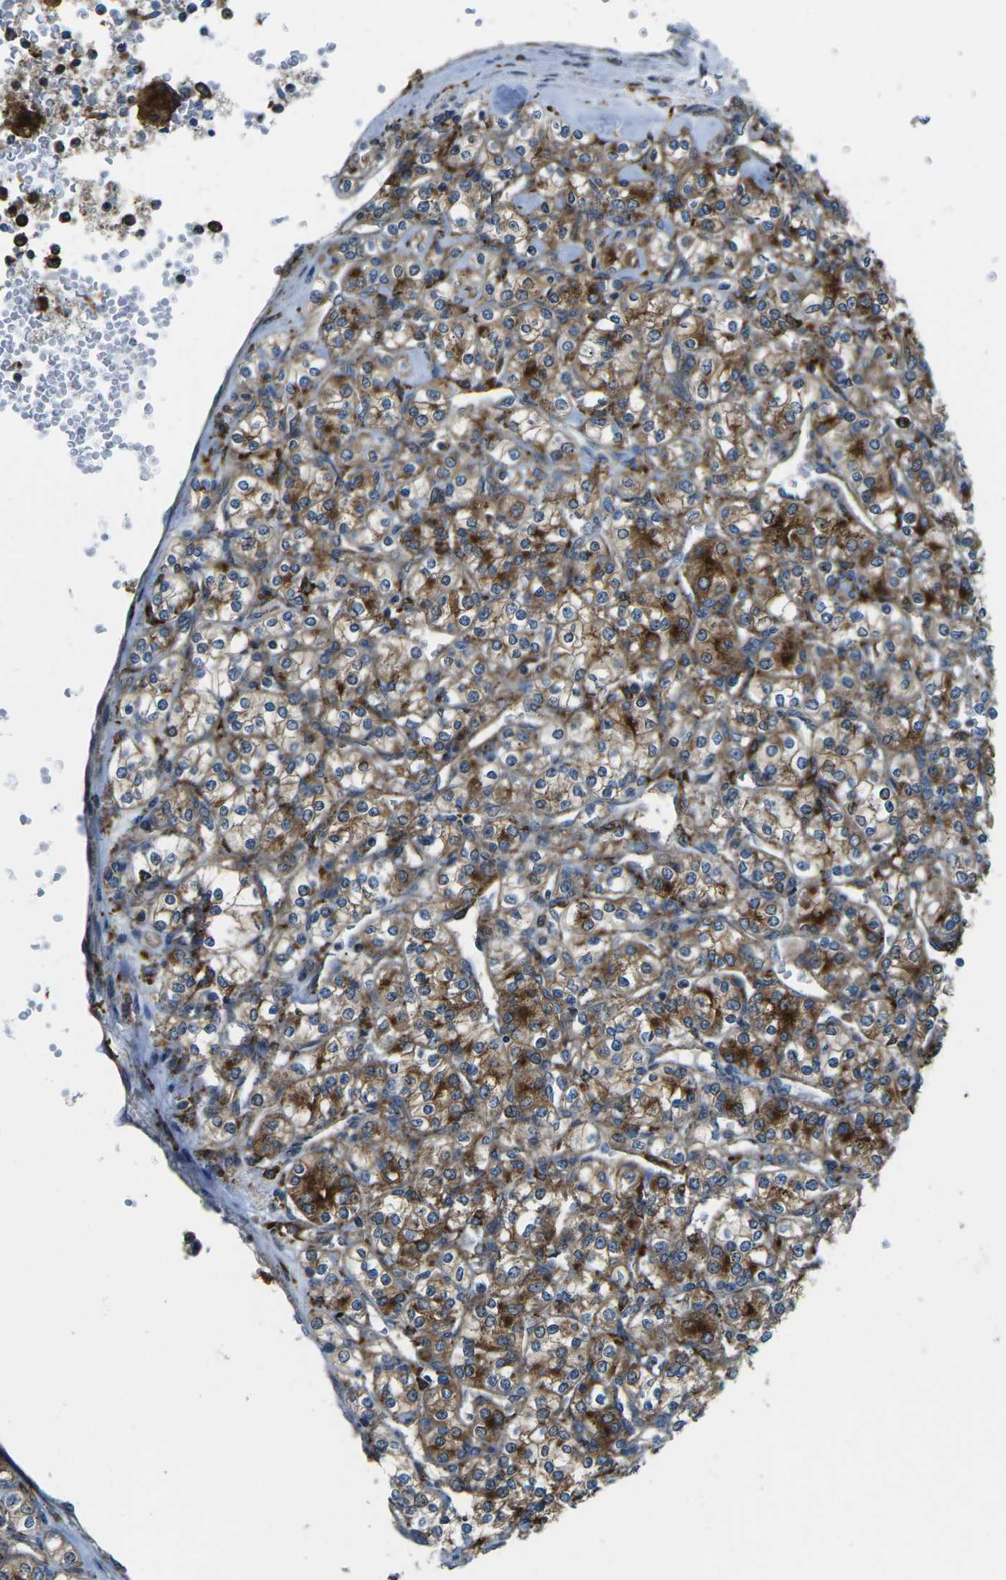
{"staining": {"intensity": "strong", "quantity": "25%-75%", "location": "cytoplasmic/membranous"}, "tissue": "renal cancer", "cell_type": "Tumor cells", "image_type": "cancer", "snomed": [{"axis": "morphology", "description": "Adenocarcinoma, NOS"}, {"axis": "topography", "description": "Kidney"}], "caption": "This image shows adenocarcinoma (renal) stained with immunohistochemistry (IHC) to label a protein in brown. The cytoplasmic/membranous of tumor cells show strong positivity for the protein. Nuclei are counter-stained blue.", "gene": "CDK17", "patient": {"sex": "male", "age": 77}}